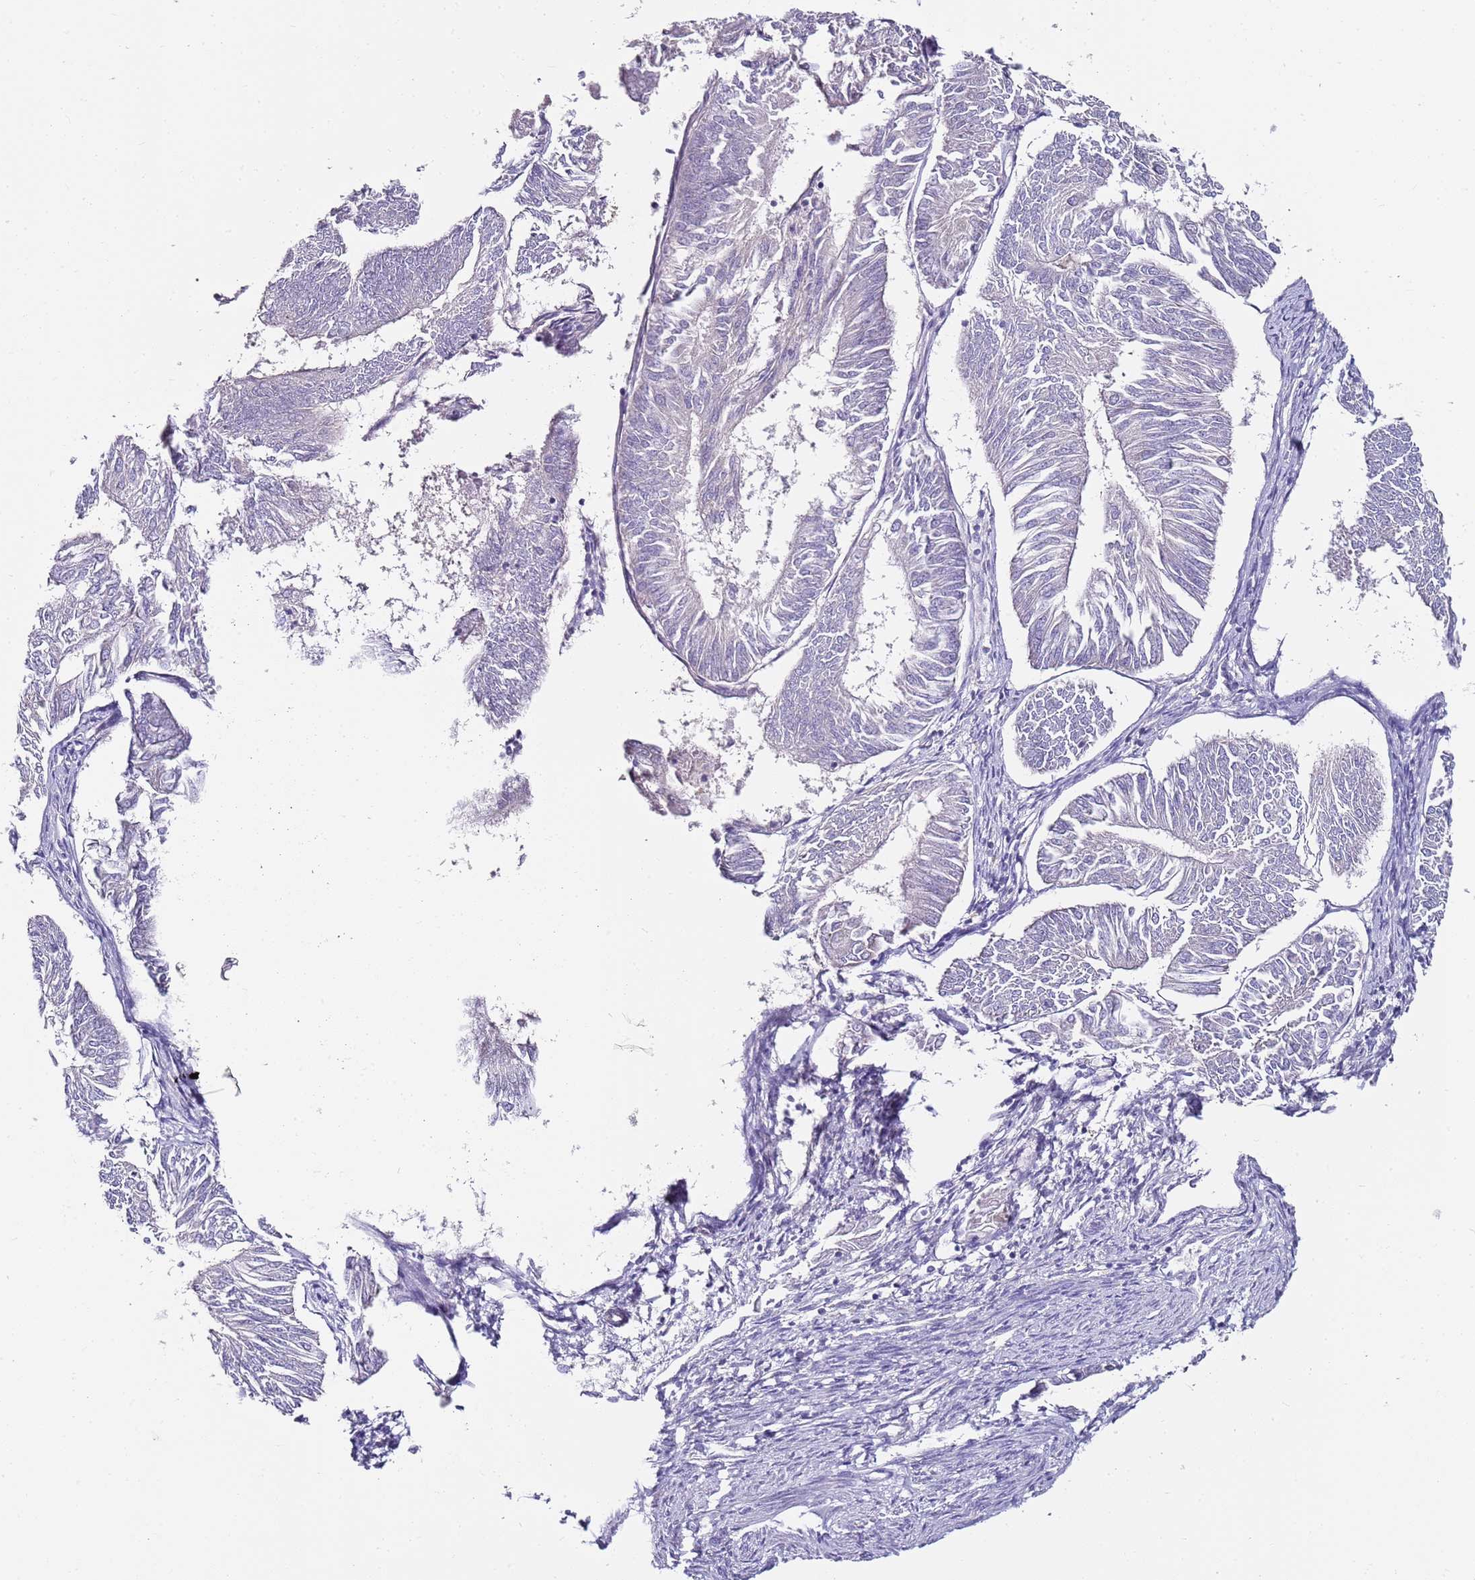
{"staining": {"intensity": "negative", "quantity": "none", "location": "none"}, "tissue": "endometrial cancer", "cell_type": "Tumor cells", "image_type": "cancer", "snomed": [{"axis": "morphology", "description": "Adenocarcinoma, NOS"}, {"axis": "topography", "description": "Endometrium"}], "caption": "Endometrial cancer (adenocarcinoma) was stained to show a protein in brown. There is no significant staining in tumor cells.", "gene": "MYBPC3", "patient": {"sex": "female", "age": 58}}